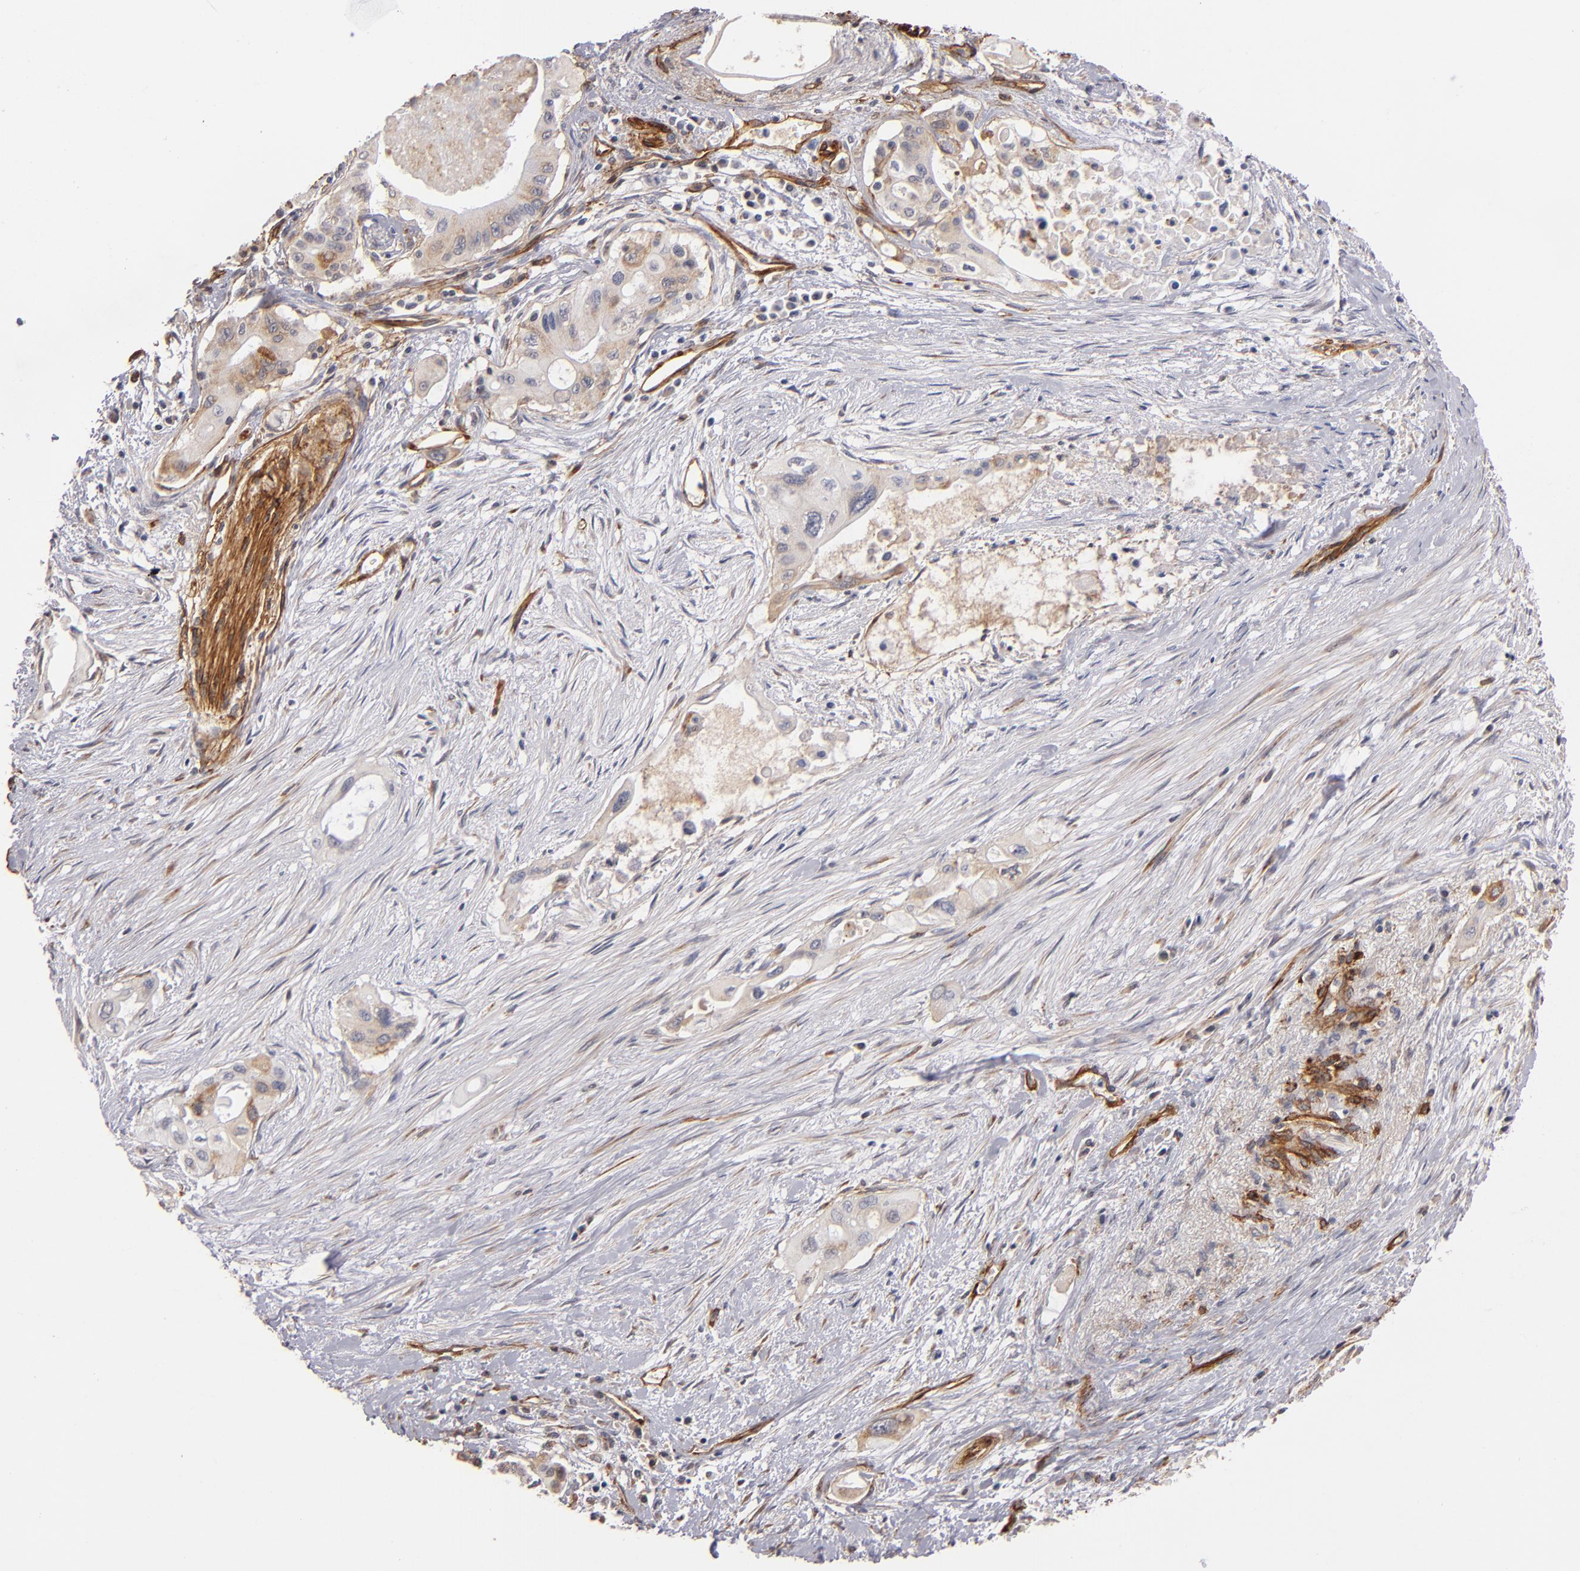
{"staining": {"intensity": "weak", "quantity": "<25%", "location": "cytoplasmic/membranous"}, "tissue": "pancreatic cancer", "cell_type": "Tumor cells", "image_type": "cancer", "snomed": [{"axis": "morphology", "description": "Adenocarcinoma, NOS"}, {"axis": "topography", "description": "Pancreas"}], "caption": "IHC of pancreatic cancer (adenocarcinoma) shows no expression in tumor cells.", "gene": "LAMC1", "patient": {"sex": "male", "age": 77}}